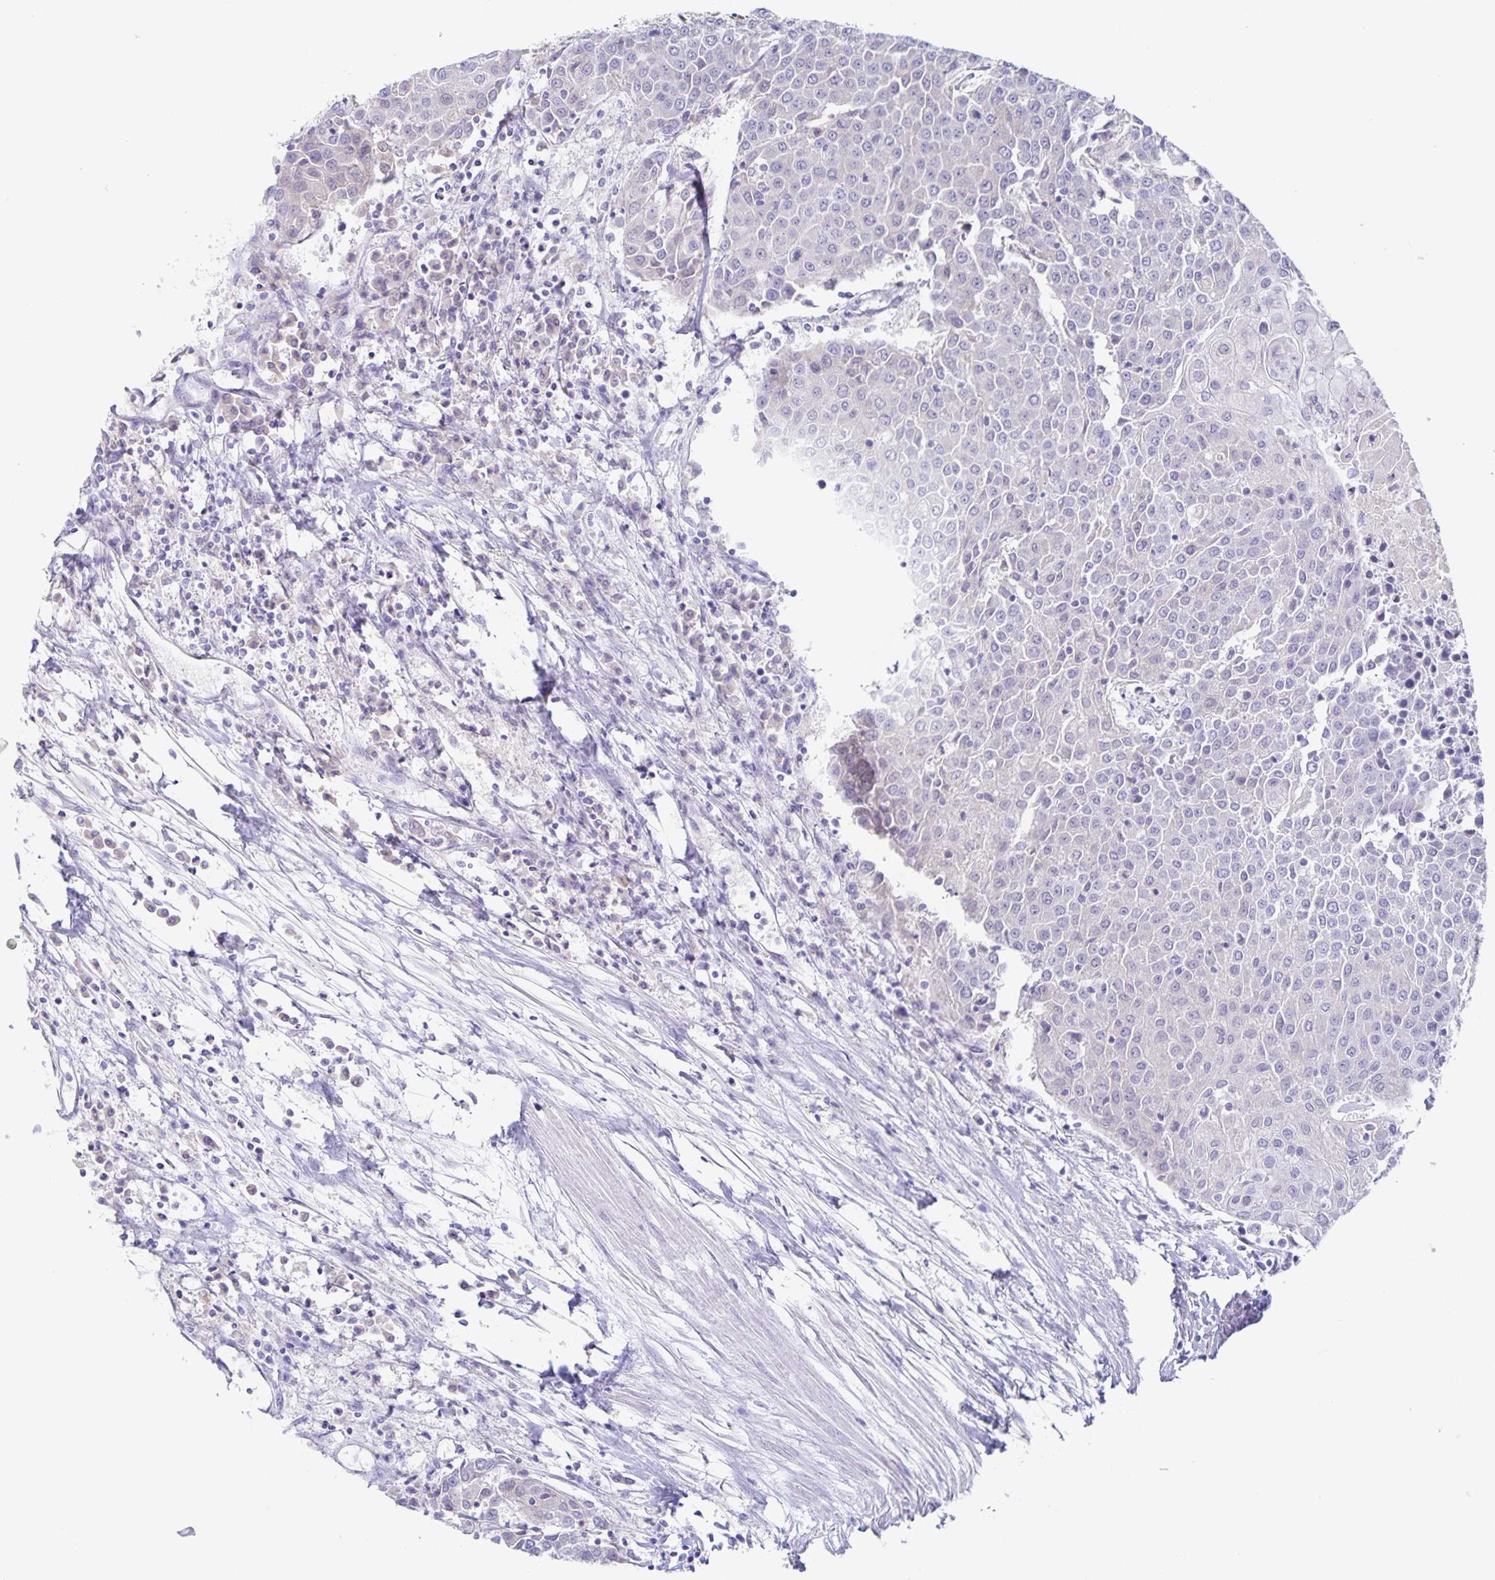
{"staining": {"intensity": "negative", "quantity": "none", "location": "none"}, "tissue": "urothelial cancer", "cell_type": "Tumor cells", "image_type": "cancer", "snomed": [{"axis": "morphology", "description": "Urothelial carcinoma, High grade"}, {"axis": "topography", "description": "Urinary bladder"}], "caption": "Tumor cells are negative for protein expression in human urothelial carcinoma (high-grade).", "gene": "RPL36A", "patient": {"sex": "female", "age": 85}}